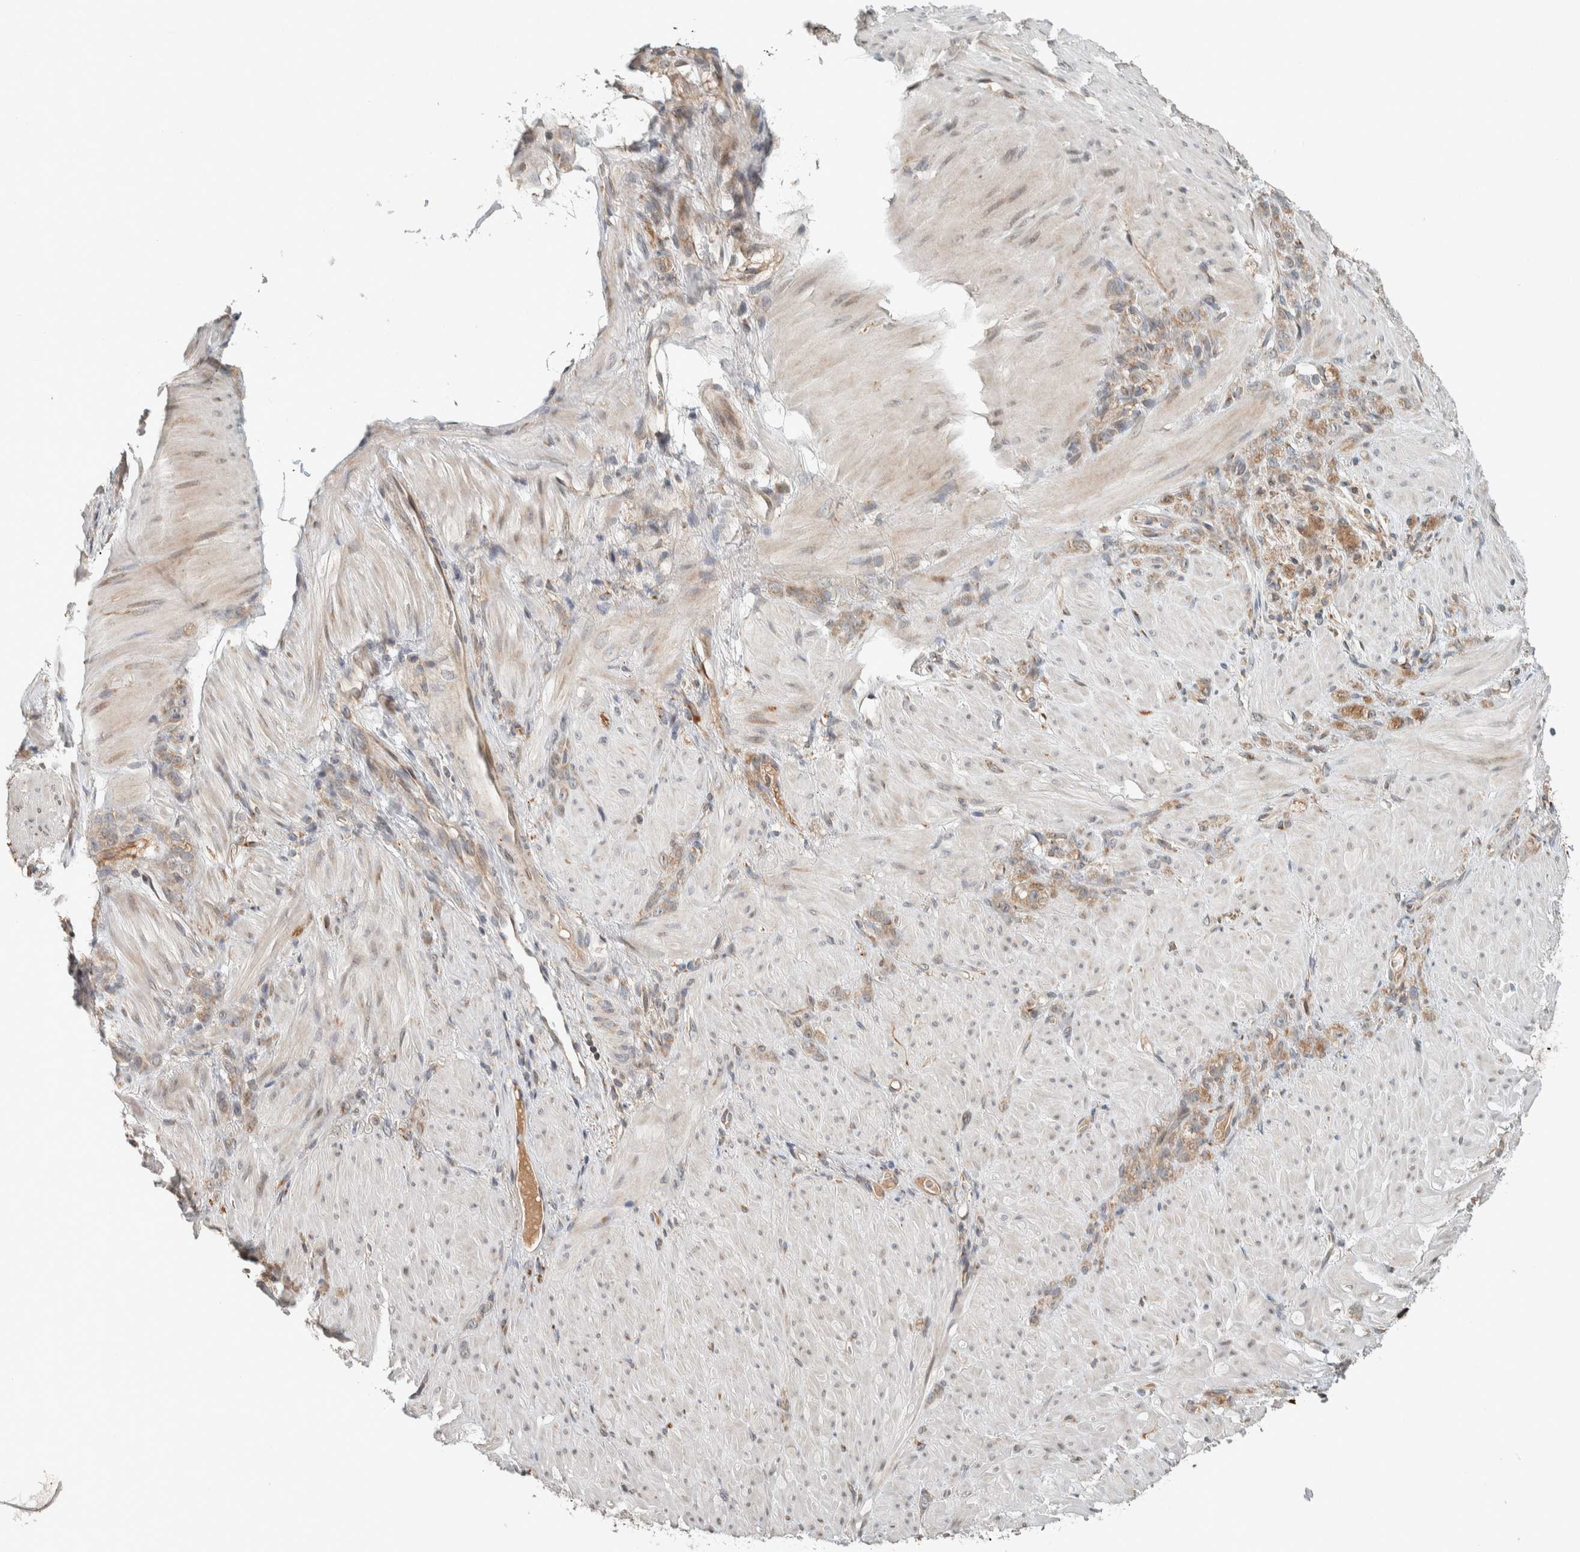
{"staining": {"intensity": "weak", "quantity": ">75%", "location": "cytoplasmic/membranous"}, "tissue": "stomach cancer", "cell_type": "Tumor cells", "image_type": "cancer", "snomed": [{"axis": "morphology", "description": "Normal tissue, NOS"}, {"axis": "morphology", "description": "Adenocarcinoma, NOS"}, {"axis": "topography", "description": "Stomach"}], "caption": "Immunohistochemical staining of human adenocarcinoma (stomach) exhibits weak cytoplasmic/membranous protein expression in about >75% of tumor cells. (DAB = brown stain, brightfield microscopy at high magnification).", "gene": "NBR1", "patient": {"sex": "male", "age": 82}}